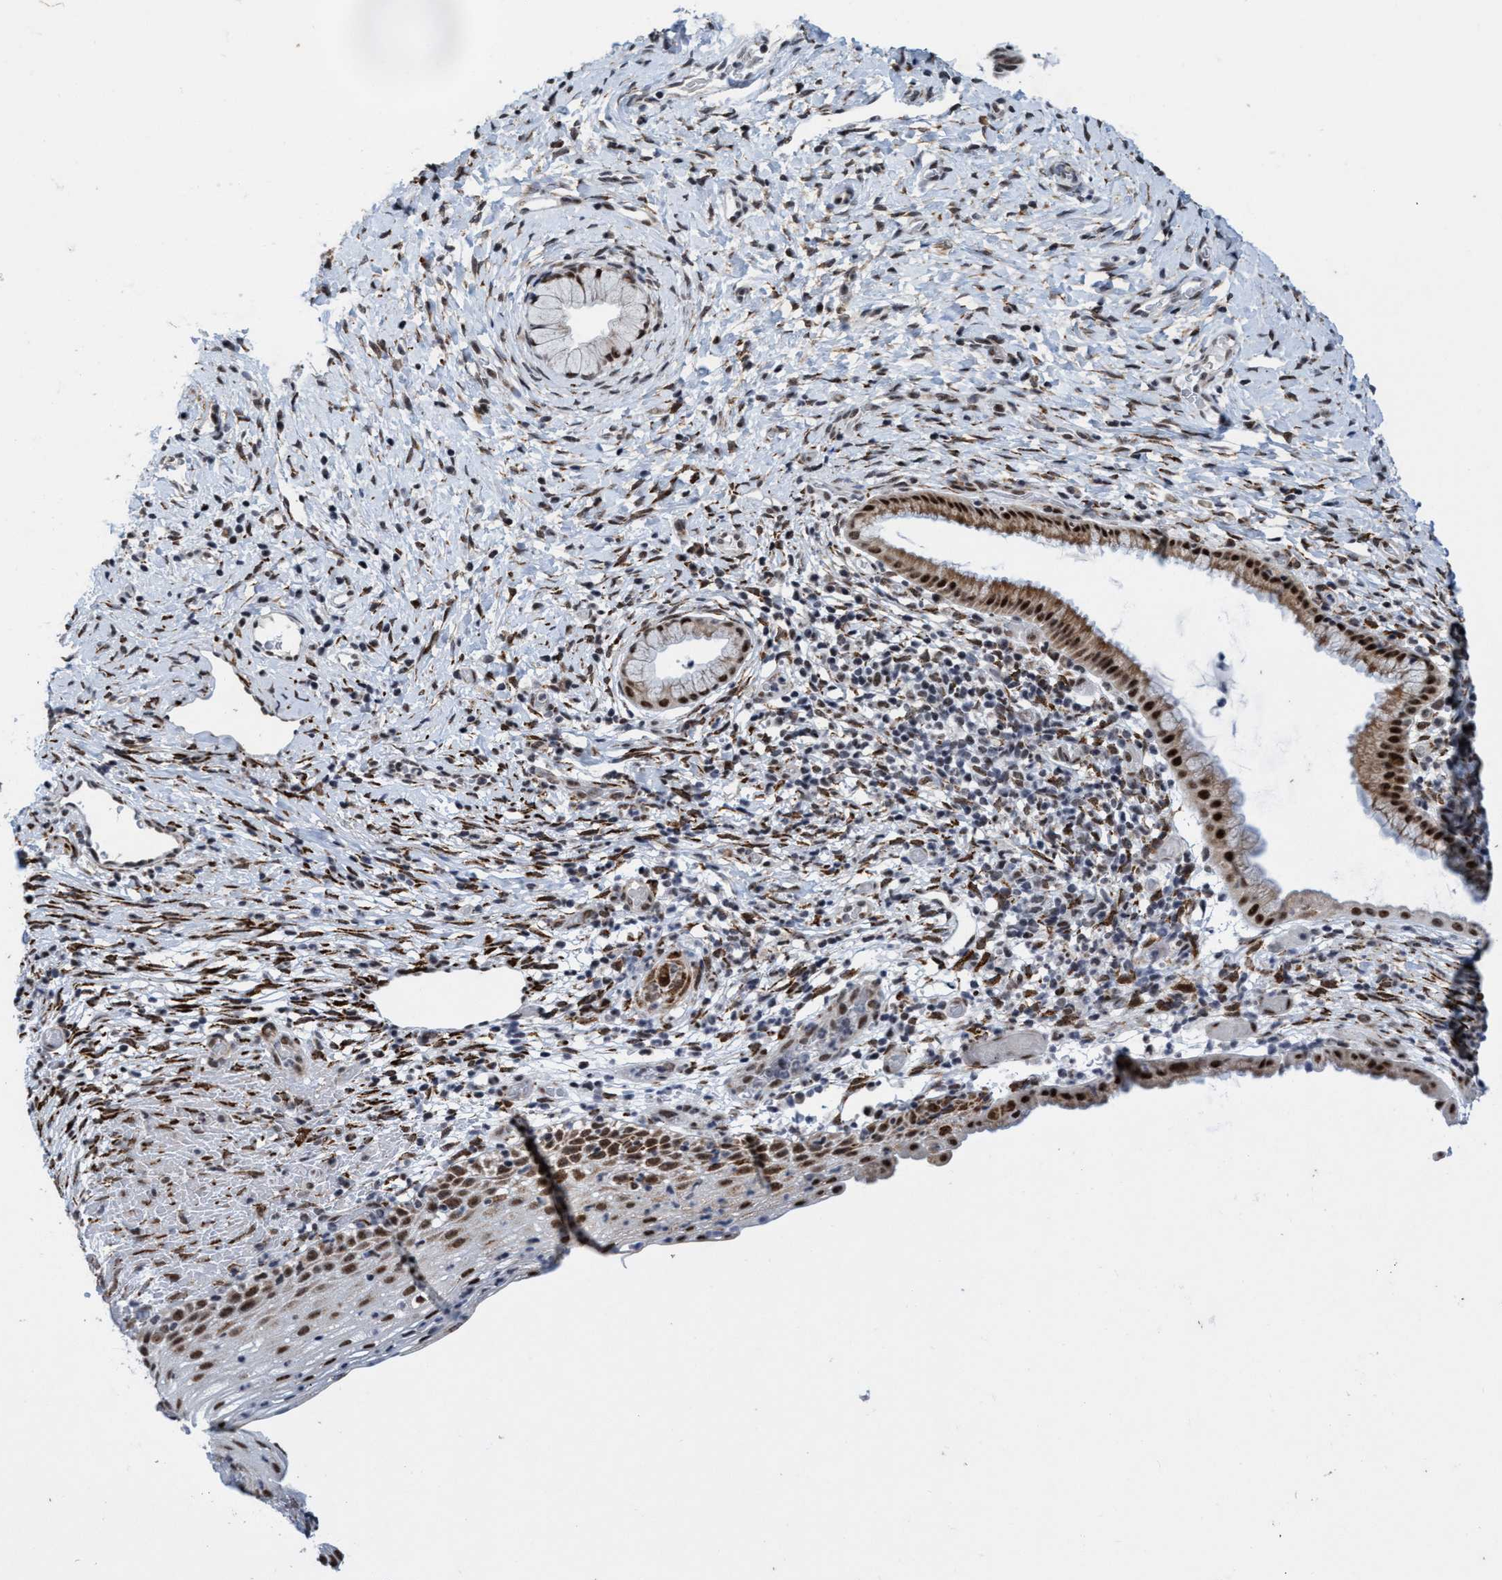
{"staining": {"intensity": "strong", "quantity": ">75%", "location": "cytoplasmic/membranous,nuclear"}, "tissue": "cervix", "cell_type": "Glandular cells", "image_type": "normal", "snomed": [{"axis": "morphology", "description": "Normal tissue, NOS"}, {"axis": "topography", "description": "Cervix"}], "caption": "Glandular cells show strong cytoplasmic/membranous,nuclear staining in about >75% of cells in benign cervix.", "gene": "GLT6D1", "patient": {"sex": "female", "age": 72}}